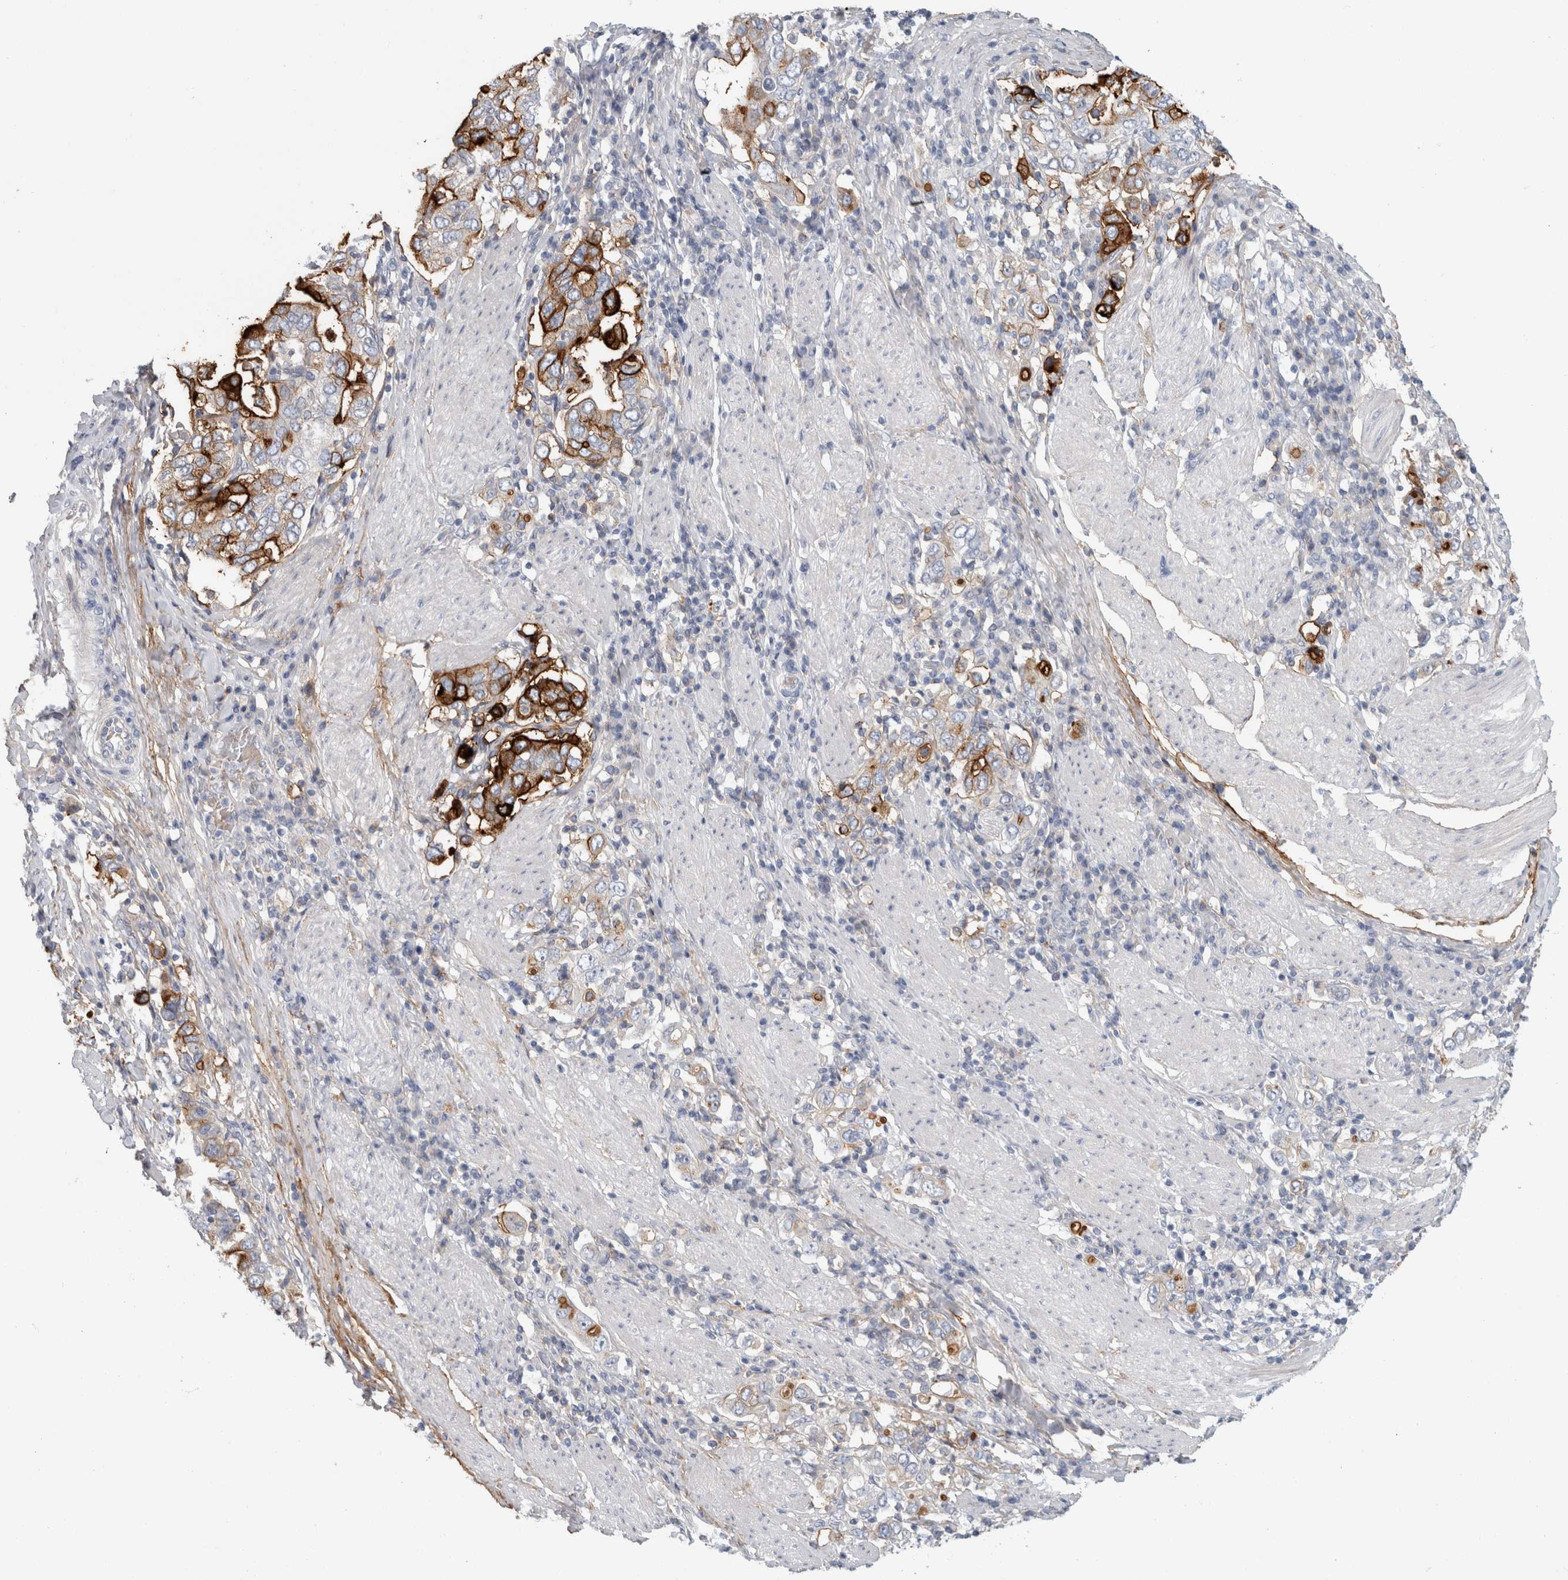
{"staining": {"intensity": "strong", "quantity": ">75%", "location": "cytoplasmic/membranous"}, "tissue": "stomach cancer", "cell_type": "Tumor cells", "image_type": "cancer", "snomed": [{"axis": "morphology", "description": "Adenocarcinoma, NOS"}, {"axis": "topography", "description": "Stomach, upper"}], "caption": "Stomach adenocarcinoma stained for a protein reveals strong cytoplasmic/membranous positivity in tumor cells. The staining was performed using DAB to visualize the protein expression in brown, while the nuclei were stained in blue with hematoxylin (Magnification: 20x).", "gene": "CD55", "patient": {"sex": "male", "age": 62}}